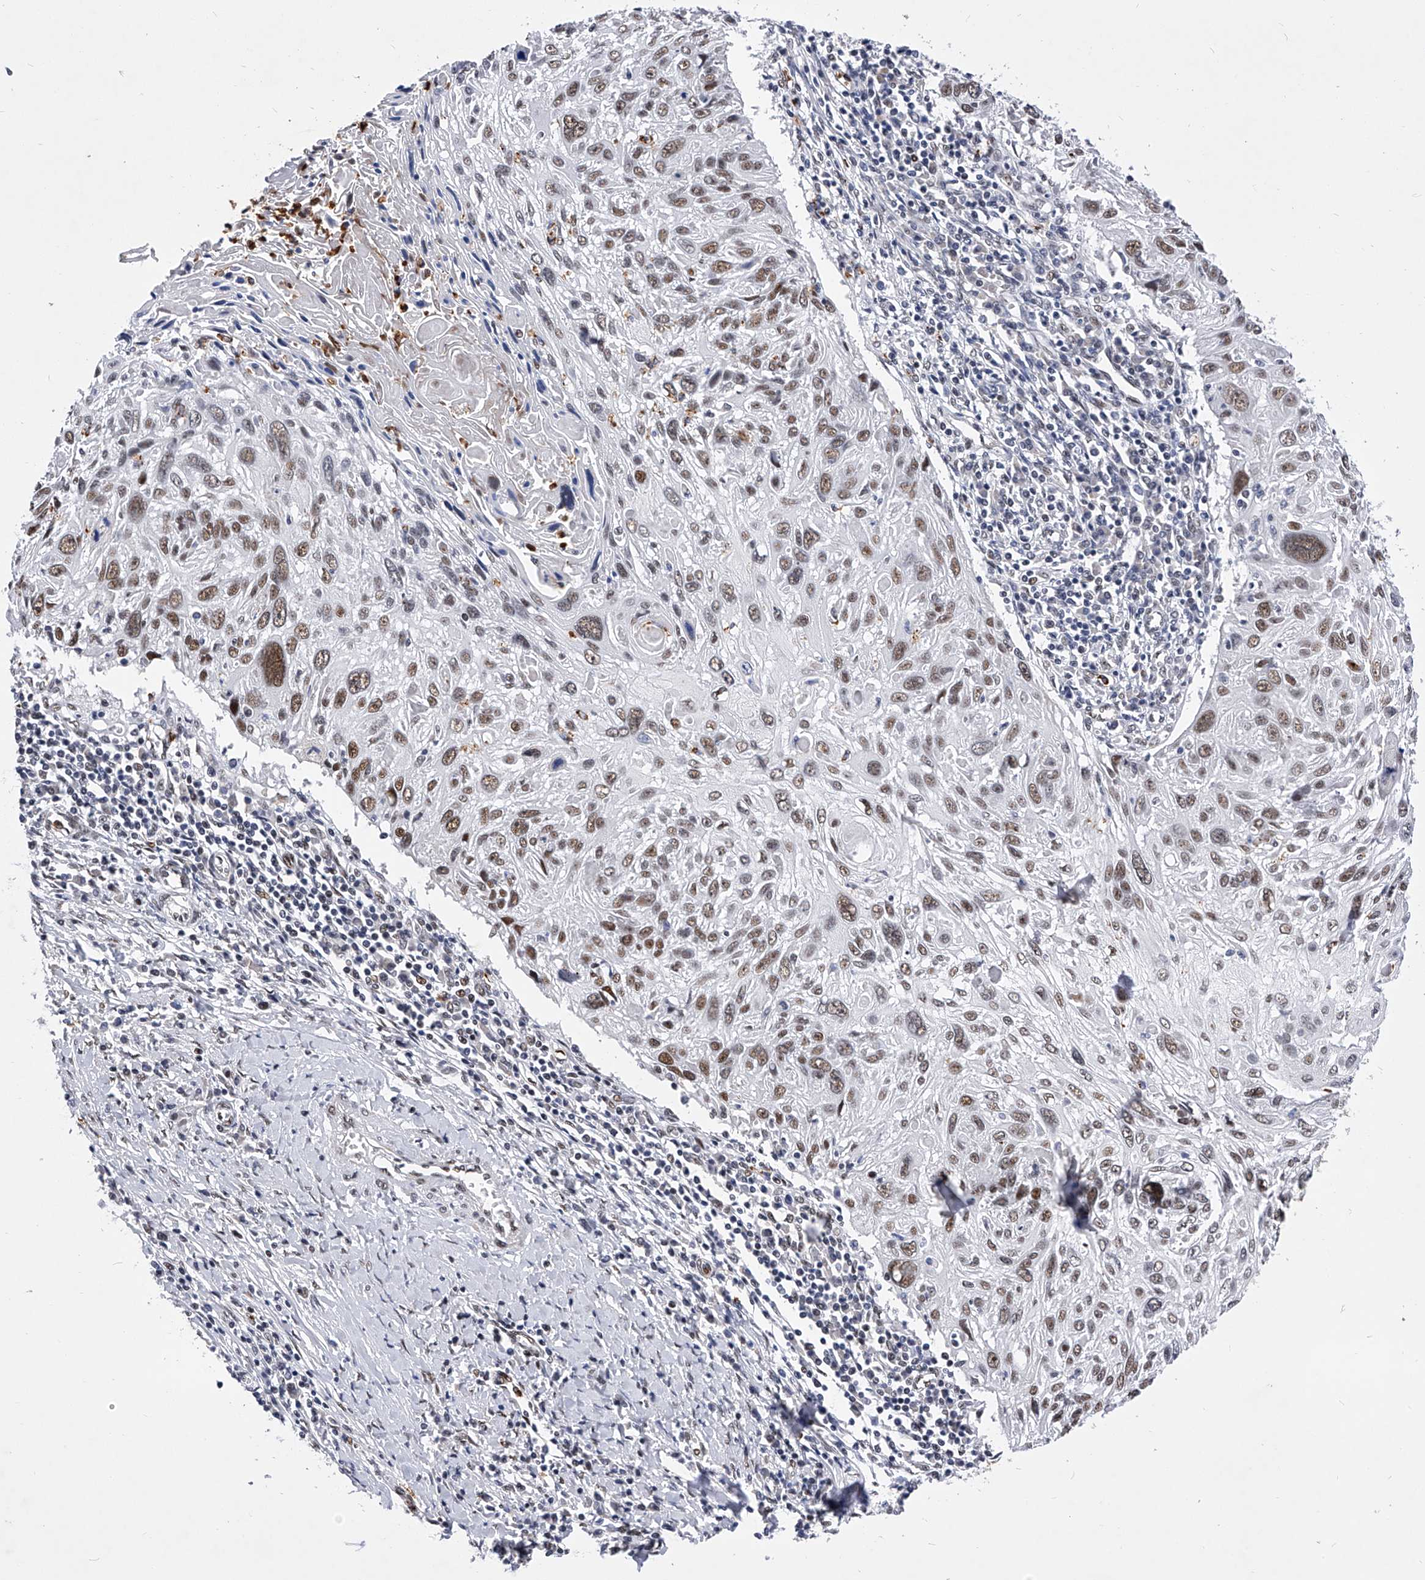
{"staining": {"intensity": "moderate", "quantity": ">75%", "location": "nuclear"}, "tissue": "cervical cancer", "cell_type": "Tumor cells", "image_type": "cancer", "snomed": [{"axis": "morphology", "description": "Squamous cell carcinoma, NOS"}, {"axis": "topography", "description": "Cervix"}], "caption": "Moderate nuclear staining for a protein is appreciated in approximately >75% of tumor cells of cervical squamous cell carcinoma using IHC.", "gene": "TESK2", "patient": {"sex": "female", "age": 51}}